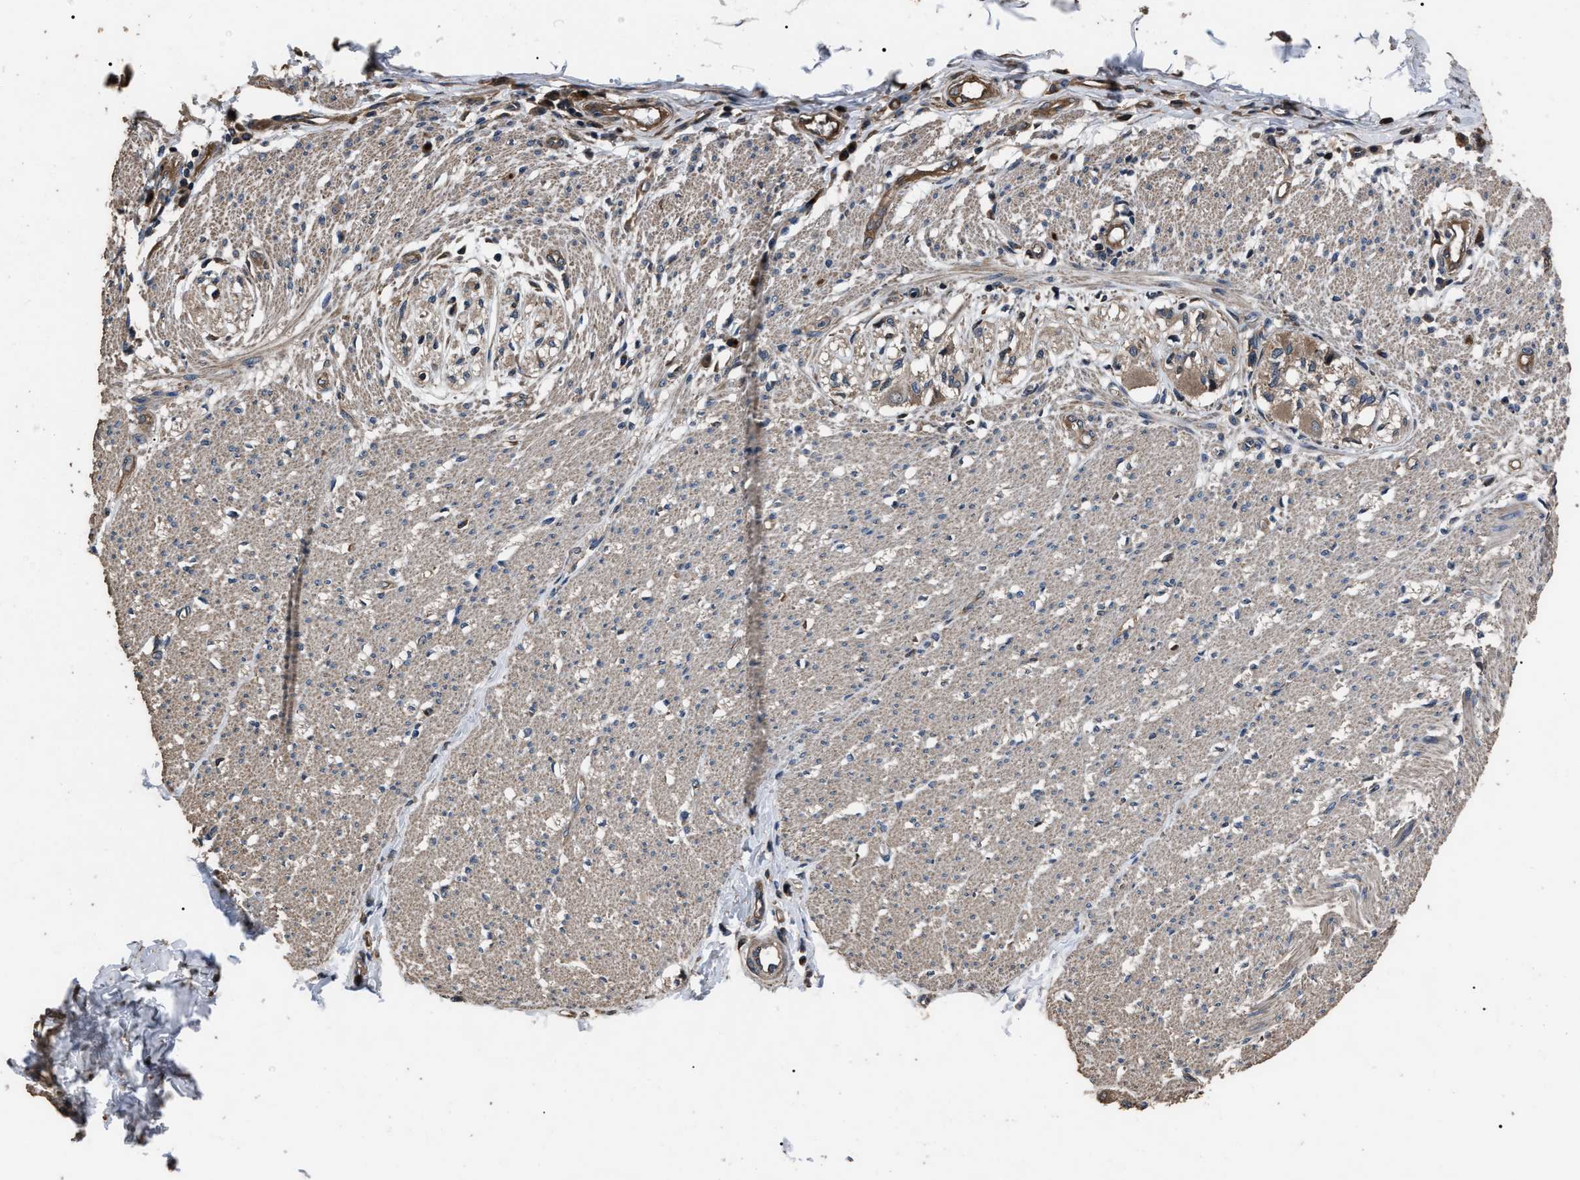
{"staining": {"intensity": "weak", "quantity": ">75%", "location": "cytoplasmic/membranous"}, "tissue": "smooth muscle", "cell_type": "Smooth muscle cells", "image_type": "normal", "snomed": [{"axis": "morphology", "description": "Normal tissue, NOS"}, {"axis": "morphology", "description": "Adenocarcinoma, NOS"}, {"axis": "topography", "description": "Colon"}, {"axis": "topography", "description": "Peripheral nerve tissue"}], "caption": "A brown stain labels weak cytoplasmic/membranous positivity of a protein in smooth muscle cells of unremarkable human smooth muscle. The protein of interest is shown in brown color, while the nuclei are stained blue.", "gene": "RNF216", "patient": {"sex": "male", "age": 14}}